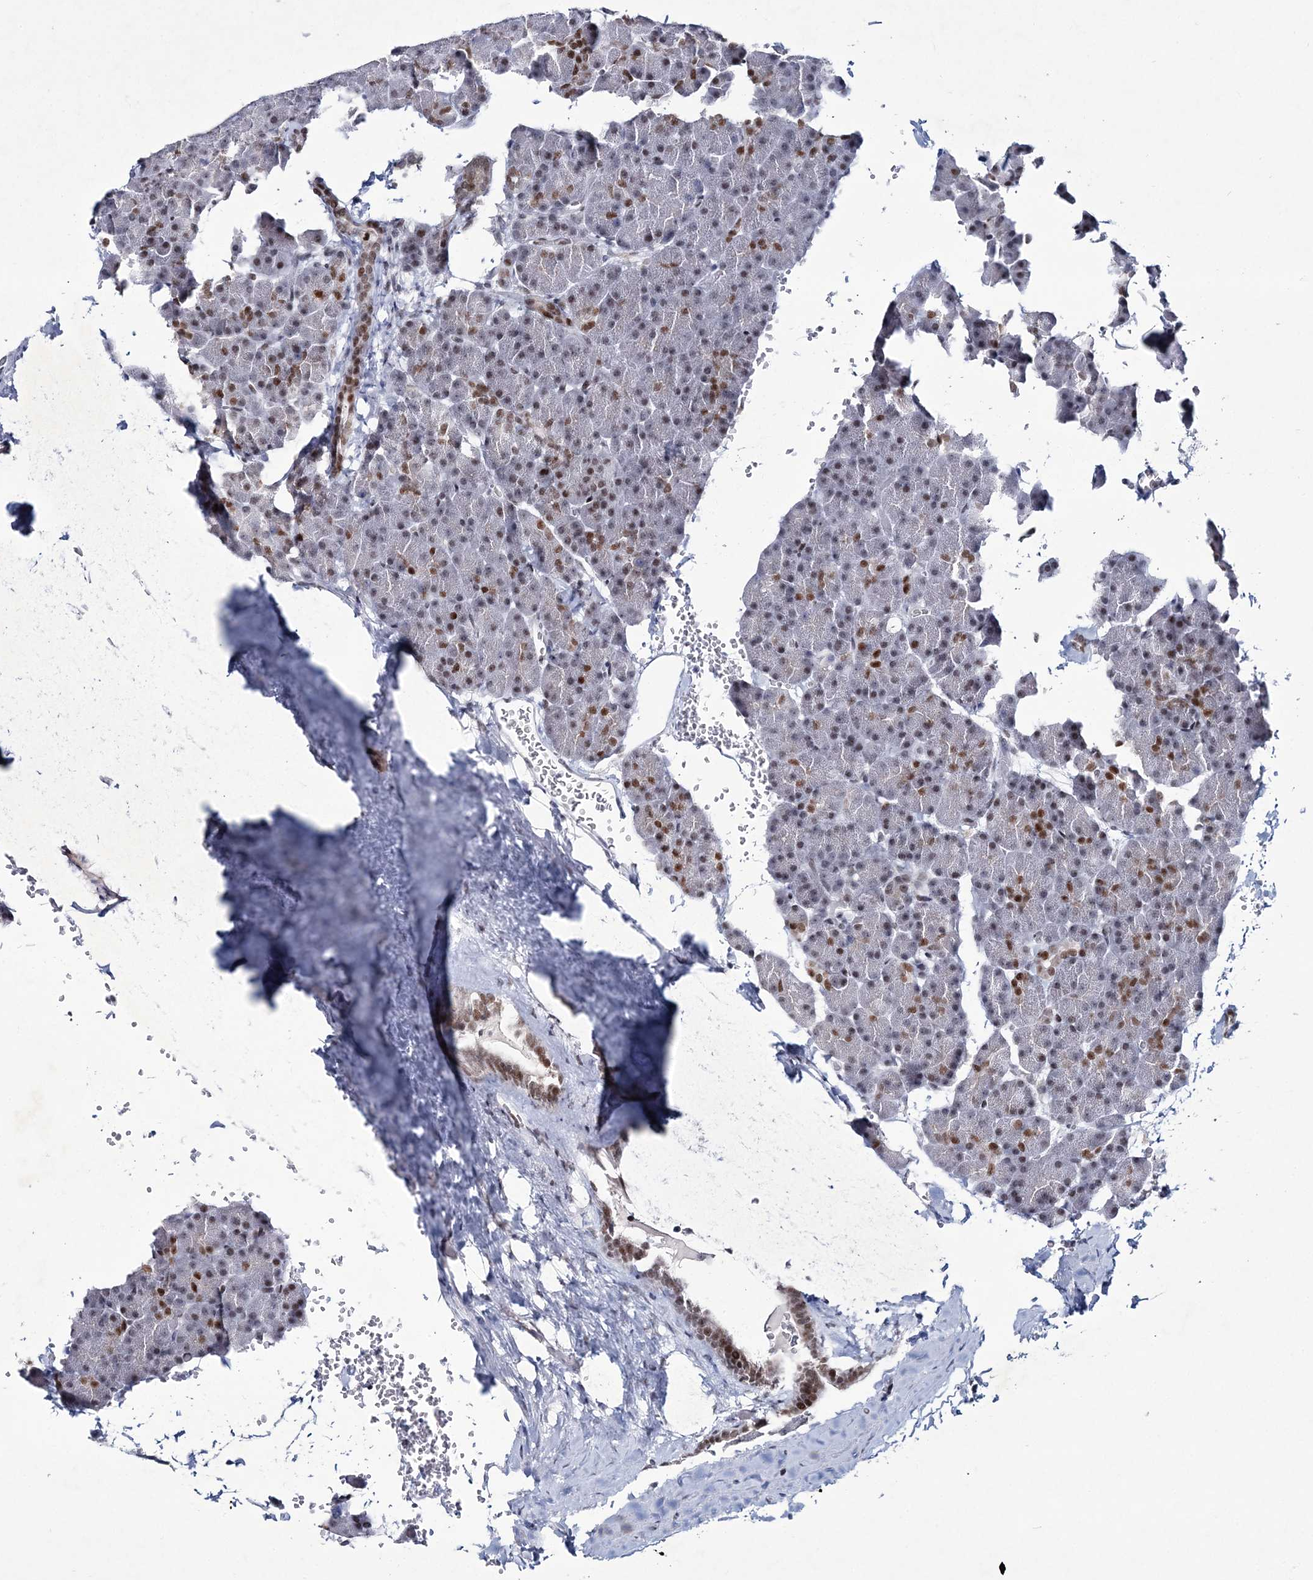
{"staining": {"intensity": "moderate", "quantity": "25%-75%", "location": "nuclear"}, "tissue": "pancreas", "cell_type": "Exocrine glandular cells", "image_type": "normal", "snomed": [{"axis": "morphology", "description": "Normal tissue, NOS"}, {"axis": "topography", "description": "Pancreas"}], "caption": "IHC (DAB (3,3'-diaminobenzidine)) staining of benign human pancreas demonstrates moderate nuclear protein expression in approximately 25%-75% of exocrine glandular cells.", "gene": "LRRFIP2", "patient": {"sex": "female", "age": 35}}